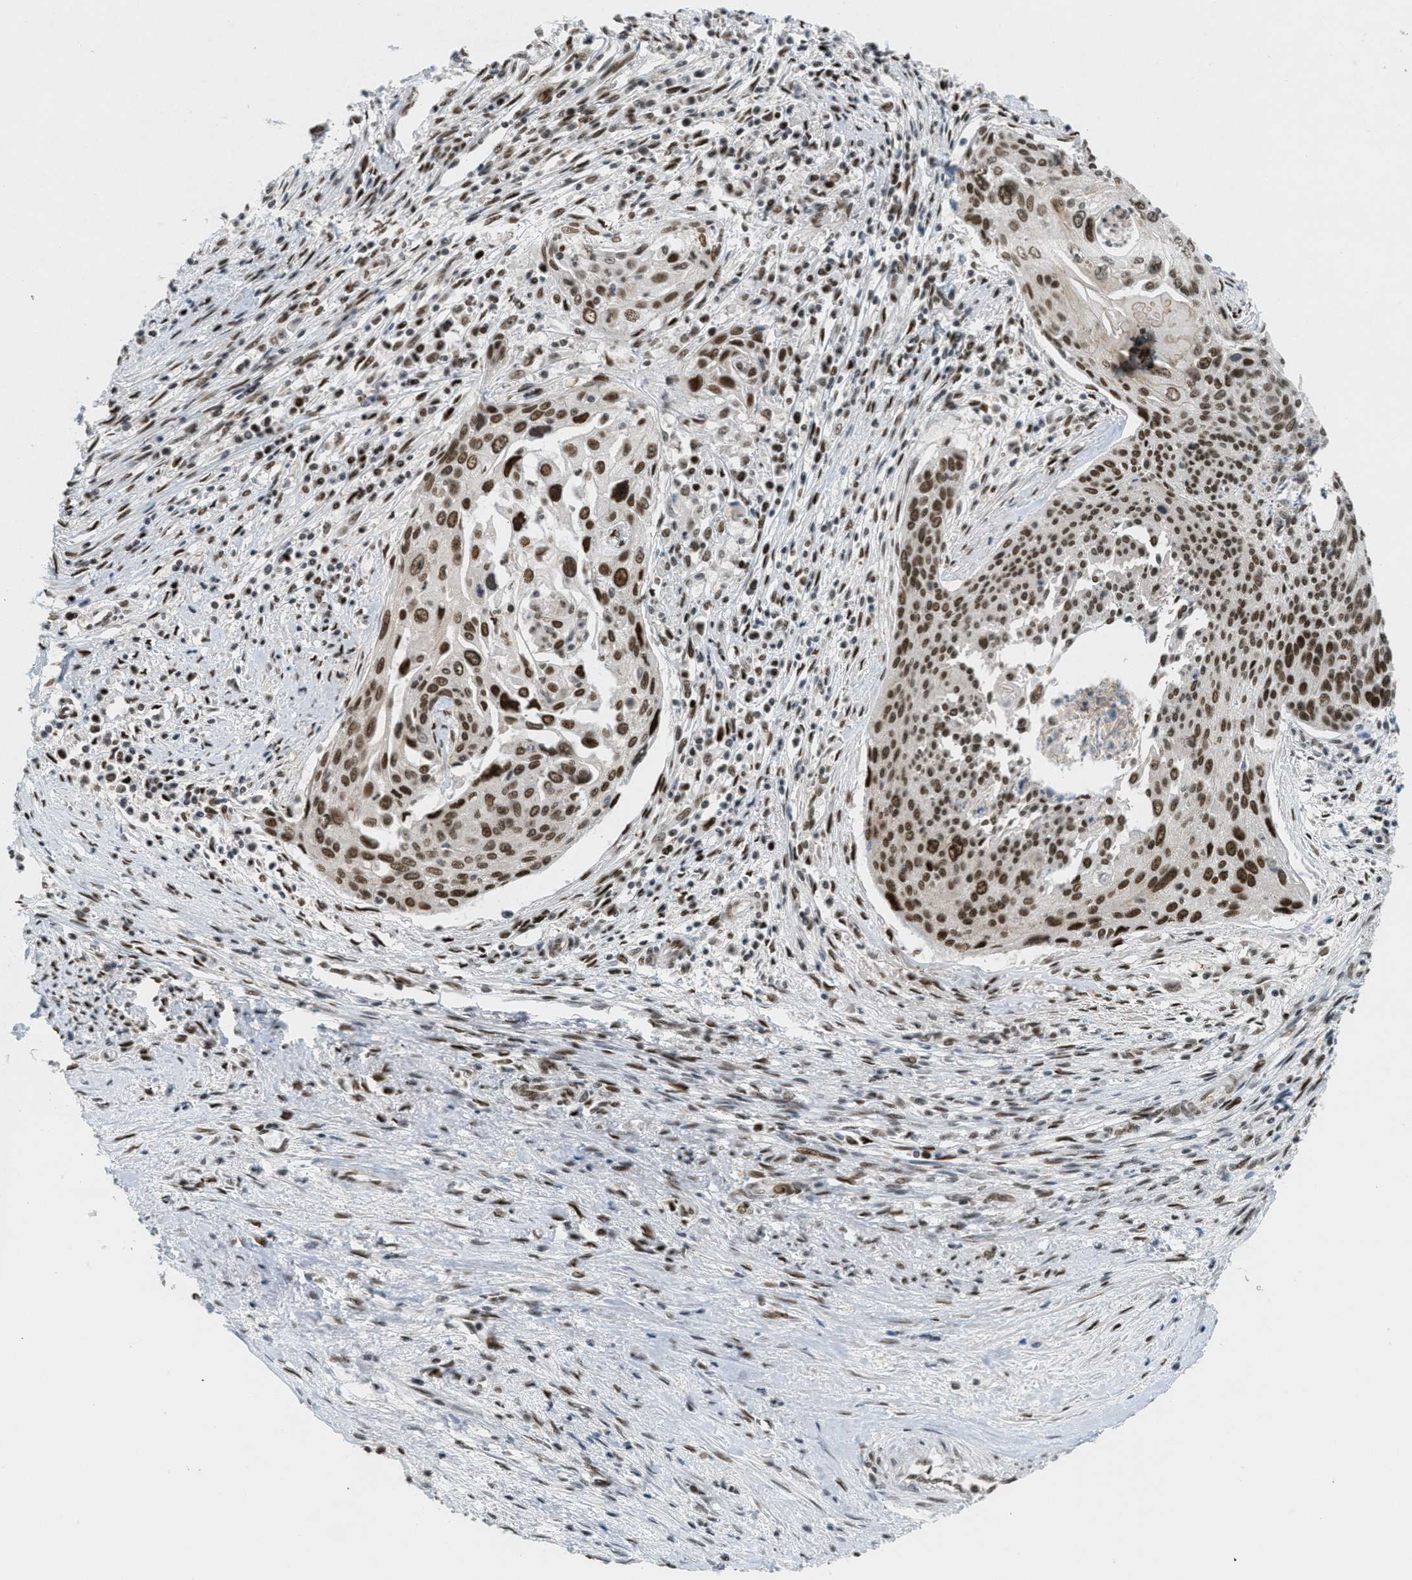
{"staining": {"intensity": "strong", "quantity": ">75%", "location": "nuclear"}, "tissue": "cervical cancer", "cell_type": "Tumor cells", "image_type": "cancer", "snomed": [{"axis": "morphology", "description": "Squamous cell carcinoma, NOS"}, {"axis": "topography", "description": "Cervix"}], "caption": "Immunohistochemical staining of human cervical cancer (squamous cell carcinoma) shows high levels of strong nuclear protein staining in approximately >75% of tumor cells.", "gene": "TLK1", "patient": {"sex": "female", "age": 55}}